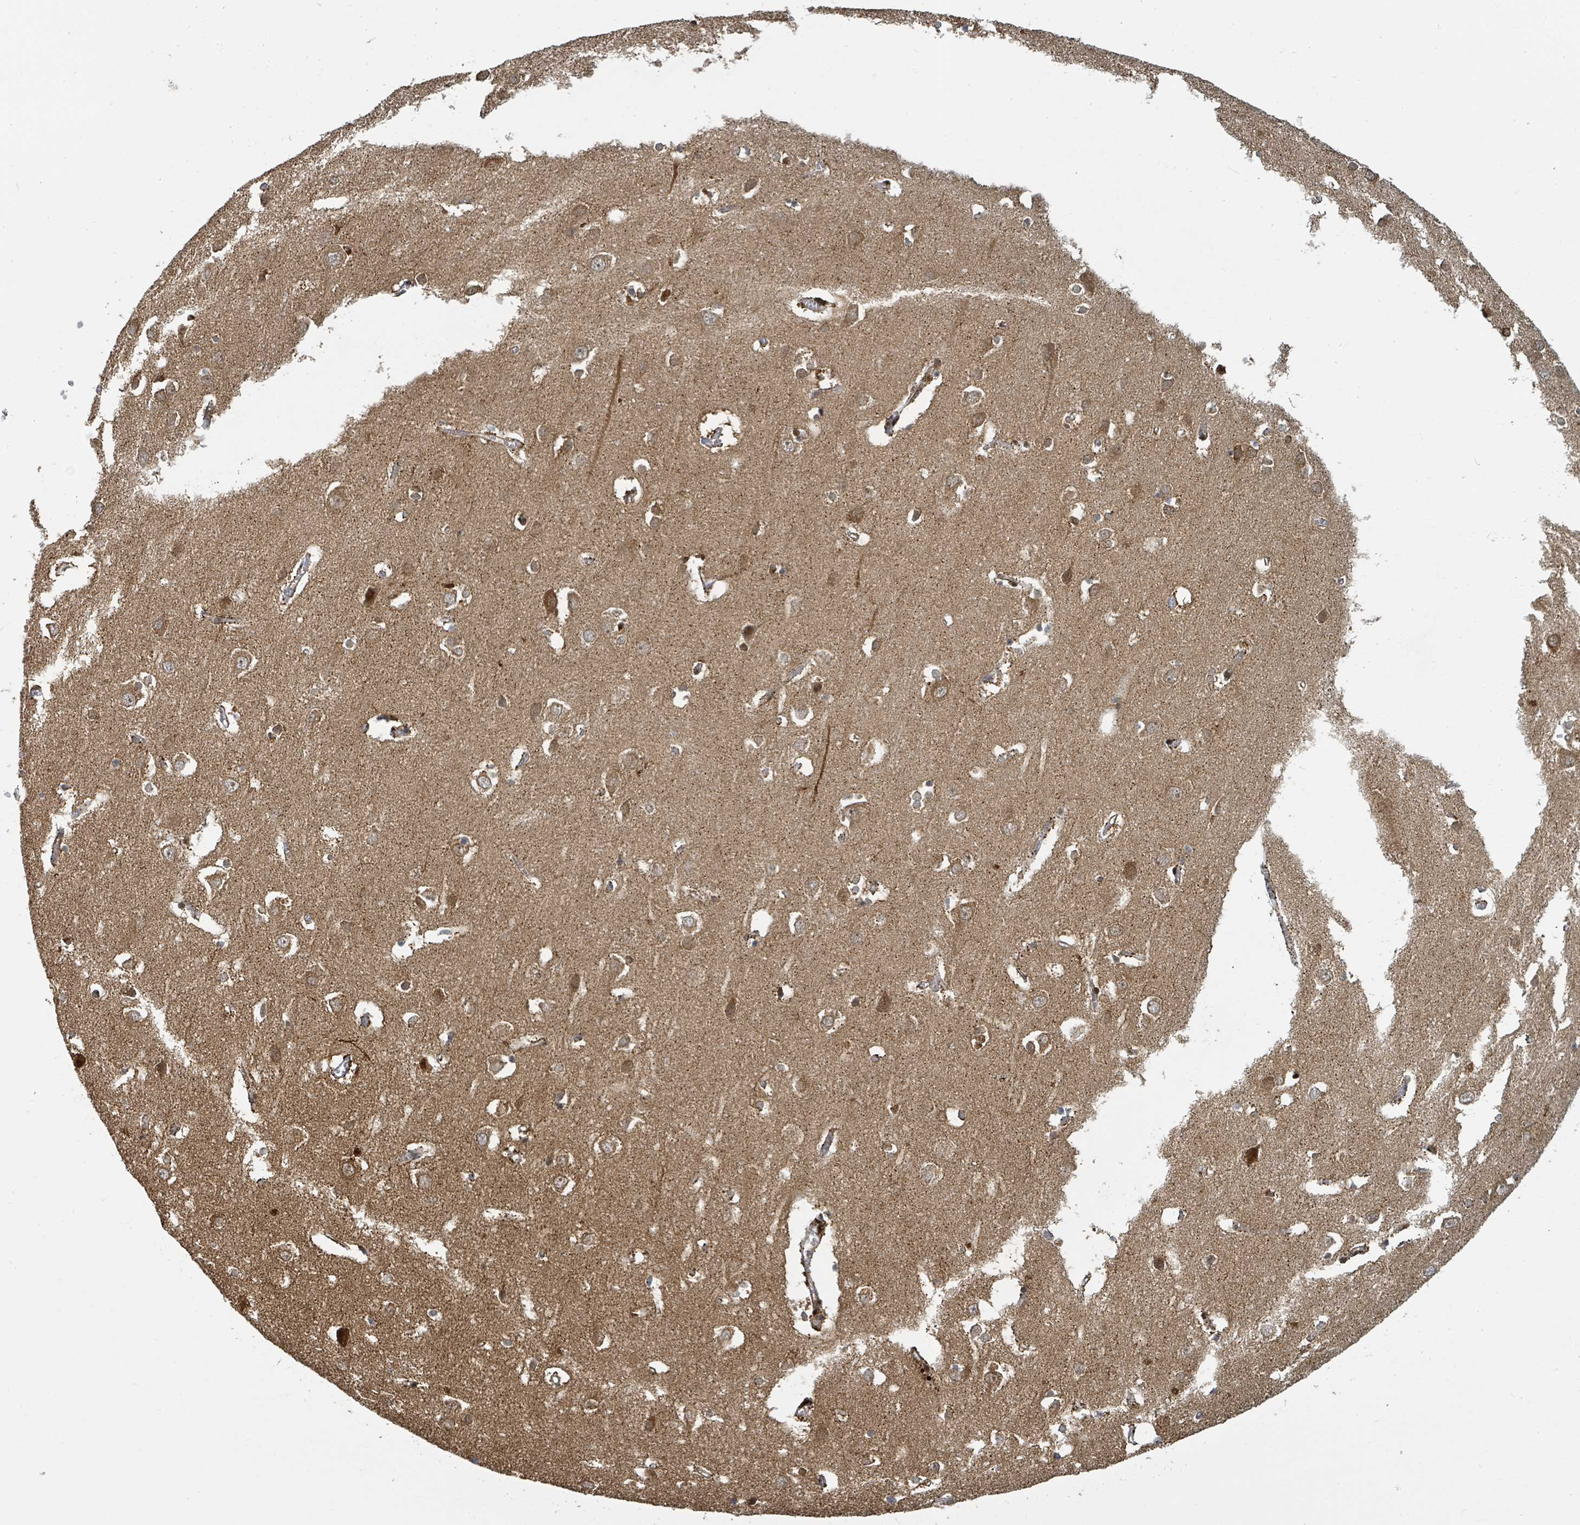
{"staining": {"intensity": "moderate", "quantity": "<25%", "location": "cytoplasmic/membranous"}, "tissue": "cerebral cortex", "cell_type": "Endothelial cells", "image_type": "normal", "snomed": [{"axis": "morphology", "description": "Normal tissue, NOS"}, {"axis": "topography", "description": "Cerebral cortex"}], "caption": "This image shows benign cerebral cortex stained with immunohistochemistry to label a protein in brown. The cytoplasmic/membranous of endothelial cells show moderate positivity for the protein. Nuclei are counter-stained blue.", "gene": "PSMB7", "patient": {"sex": "male", "age": 70}}